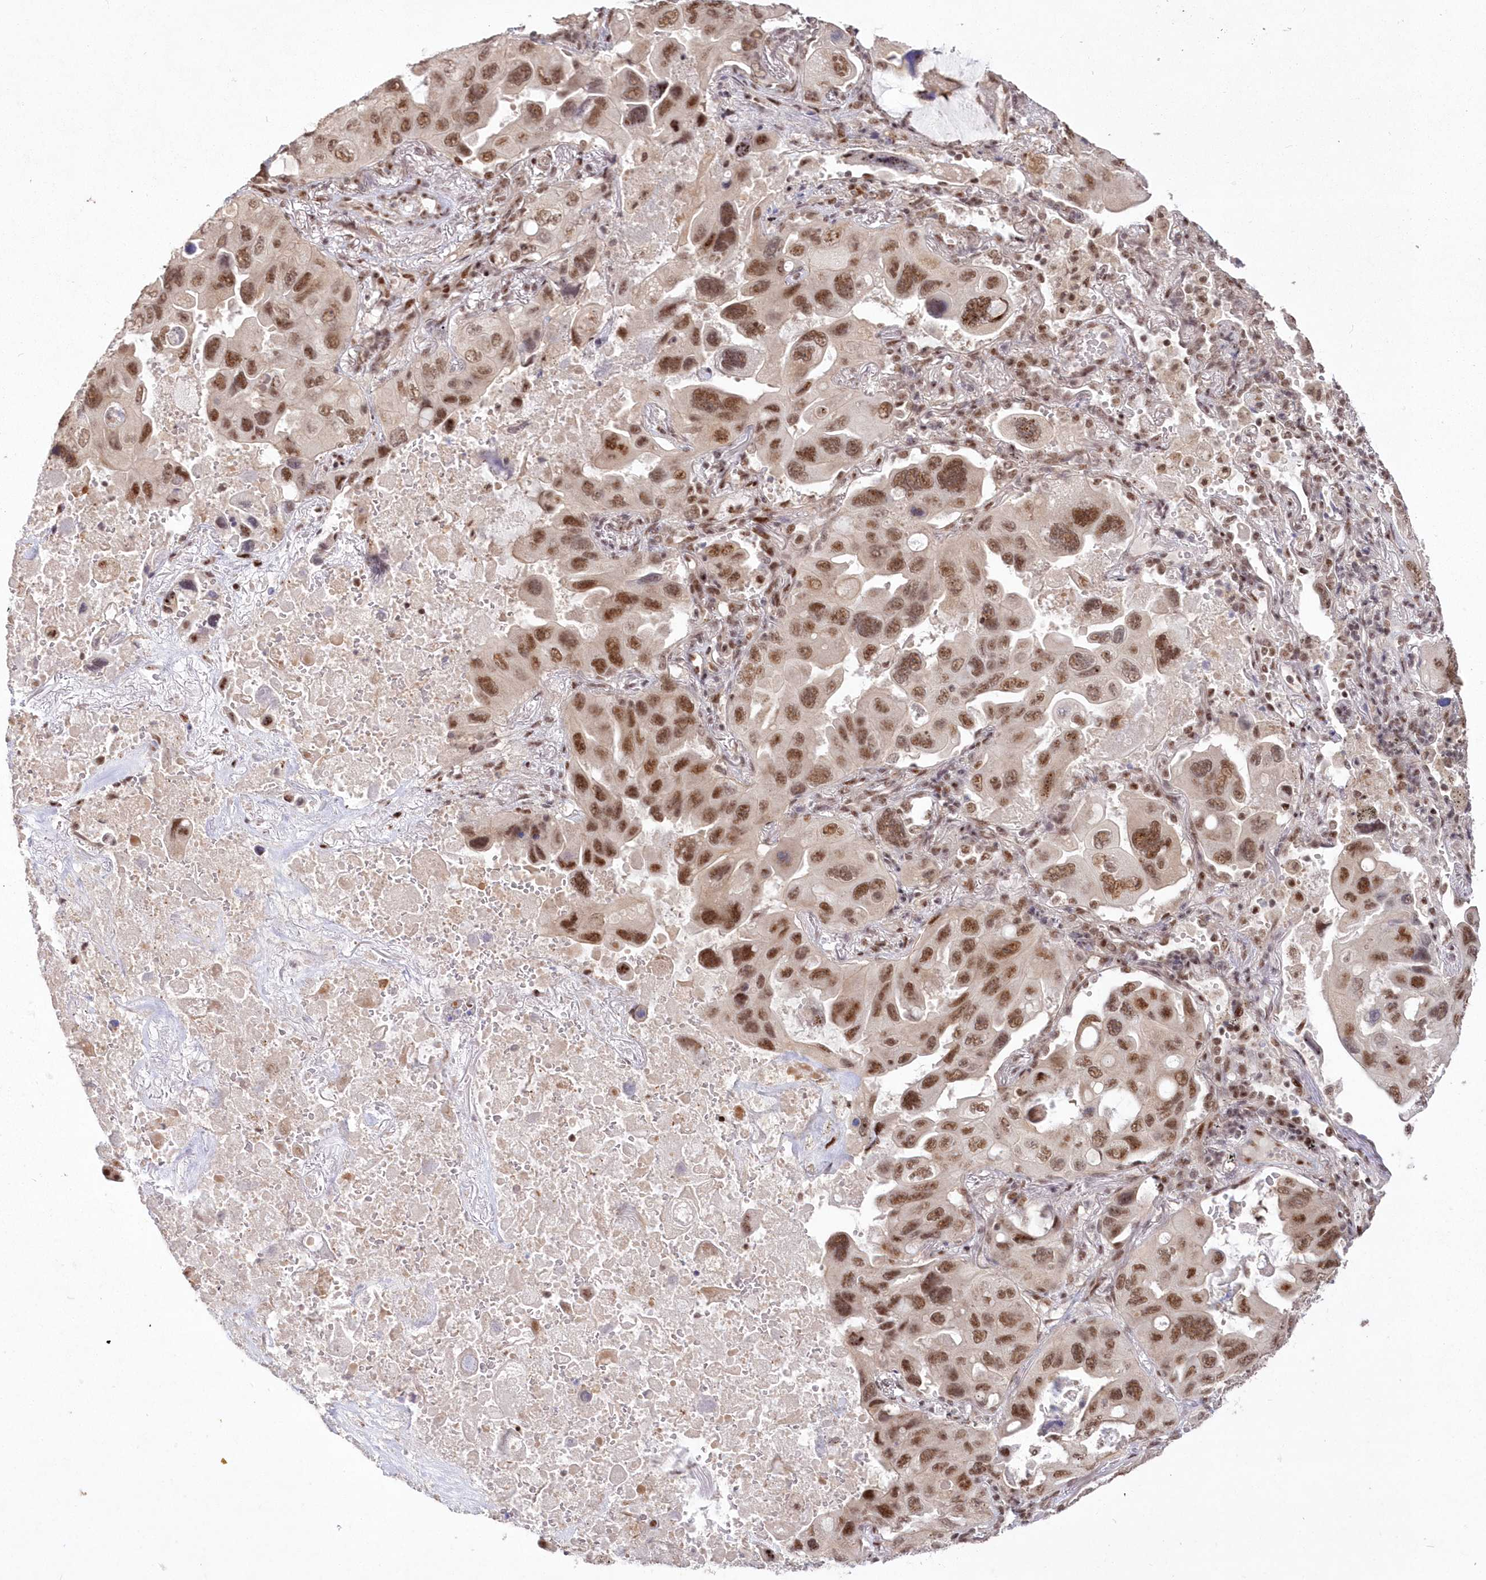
{"staining": {"intensity": "moderate", "quantity": ">75%", "location": "nuclear"}, "tissue": "lung cancer", "cell_type": "Tumor cells", "image_type": "cancer", "snomed": [{"axis": "morphology", "description": "Squamous cell carcinoma, NOS"}, {"axis": "topography", "description": "Lung"}], "caption": "This micrograph exhibits IHC staining of human lung cancer (squamous cell carcinoma), with medium moderate nuclear expression in approximately >75% of tumor cells.", "gene": "WBP1L", "patient": {"sex": "female", "age": 73}}